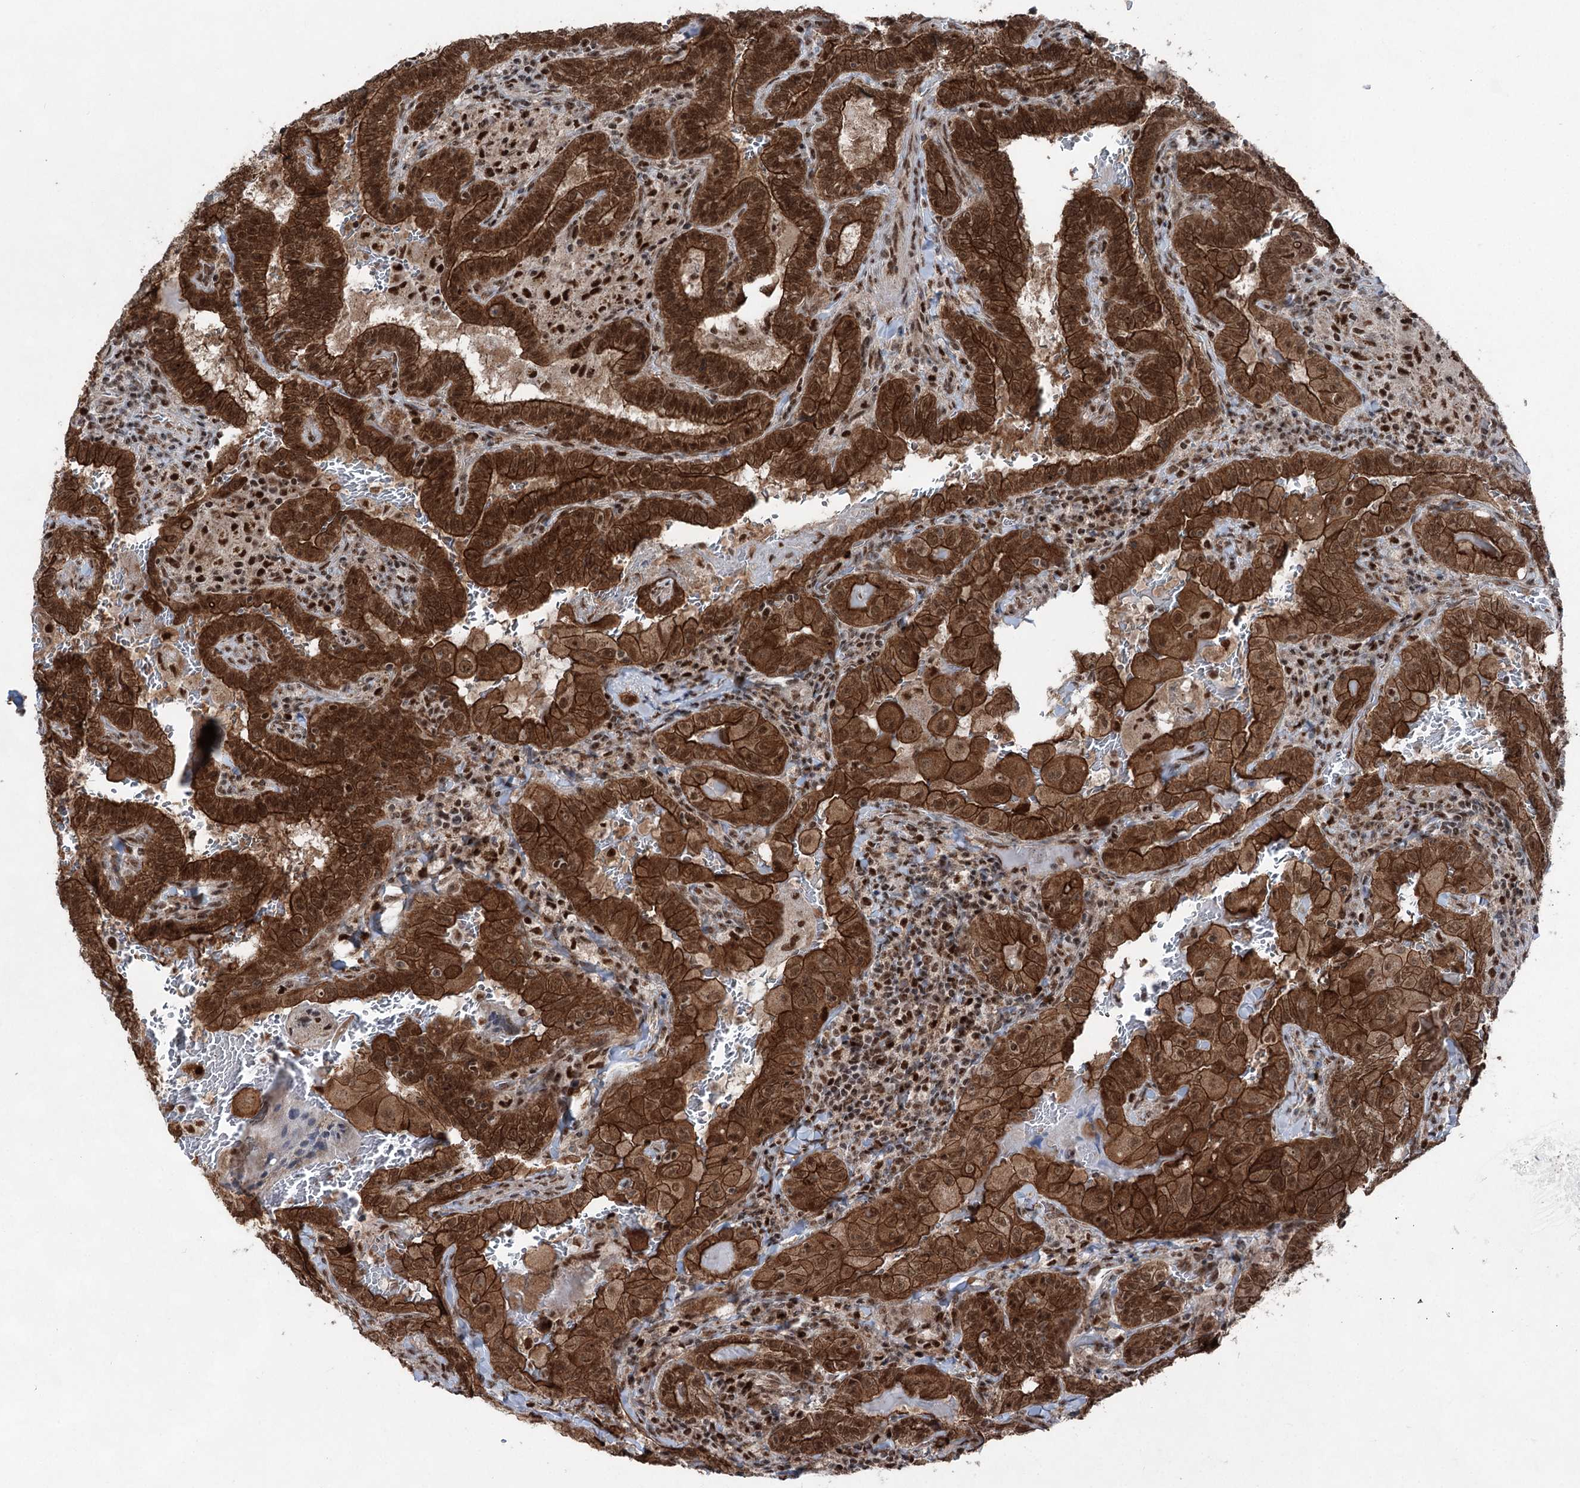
{"staining": {"intensity": "strong", "quantity": ">75%", "location": "cytoplasmic/membranous,nuclear"}, "tissue": "thyroid cancer", "cell_type": "Tumor cells", "image_type": "cancer", "snomed": [{"axis": "morphology", "description": "Papillary adenocarcinoma, NOS"}, {"axis": "topography", "description": "Thyroid gland"}], "caption": "This image reveals IHC staining of thyroid cancer (papillary adenocarcinoma), with high strong cytoplasmic/membranous and nuclear positivity in approximately >75% of tumor cells.", "gene": "ZCCHC8", "patient": {"sex": "female", "age": 72}}